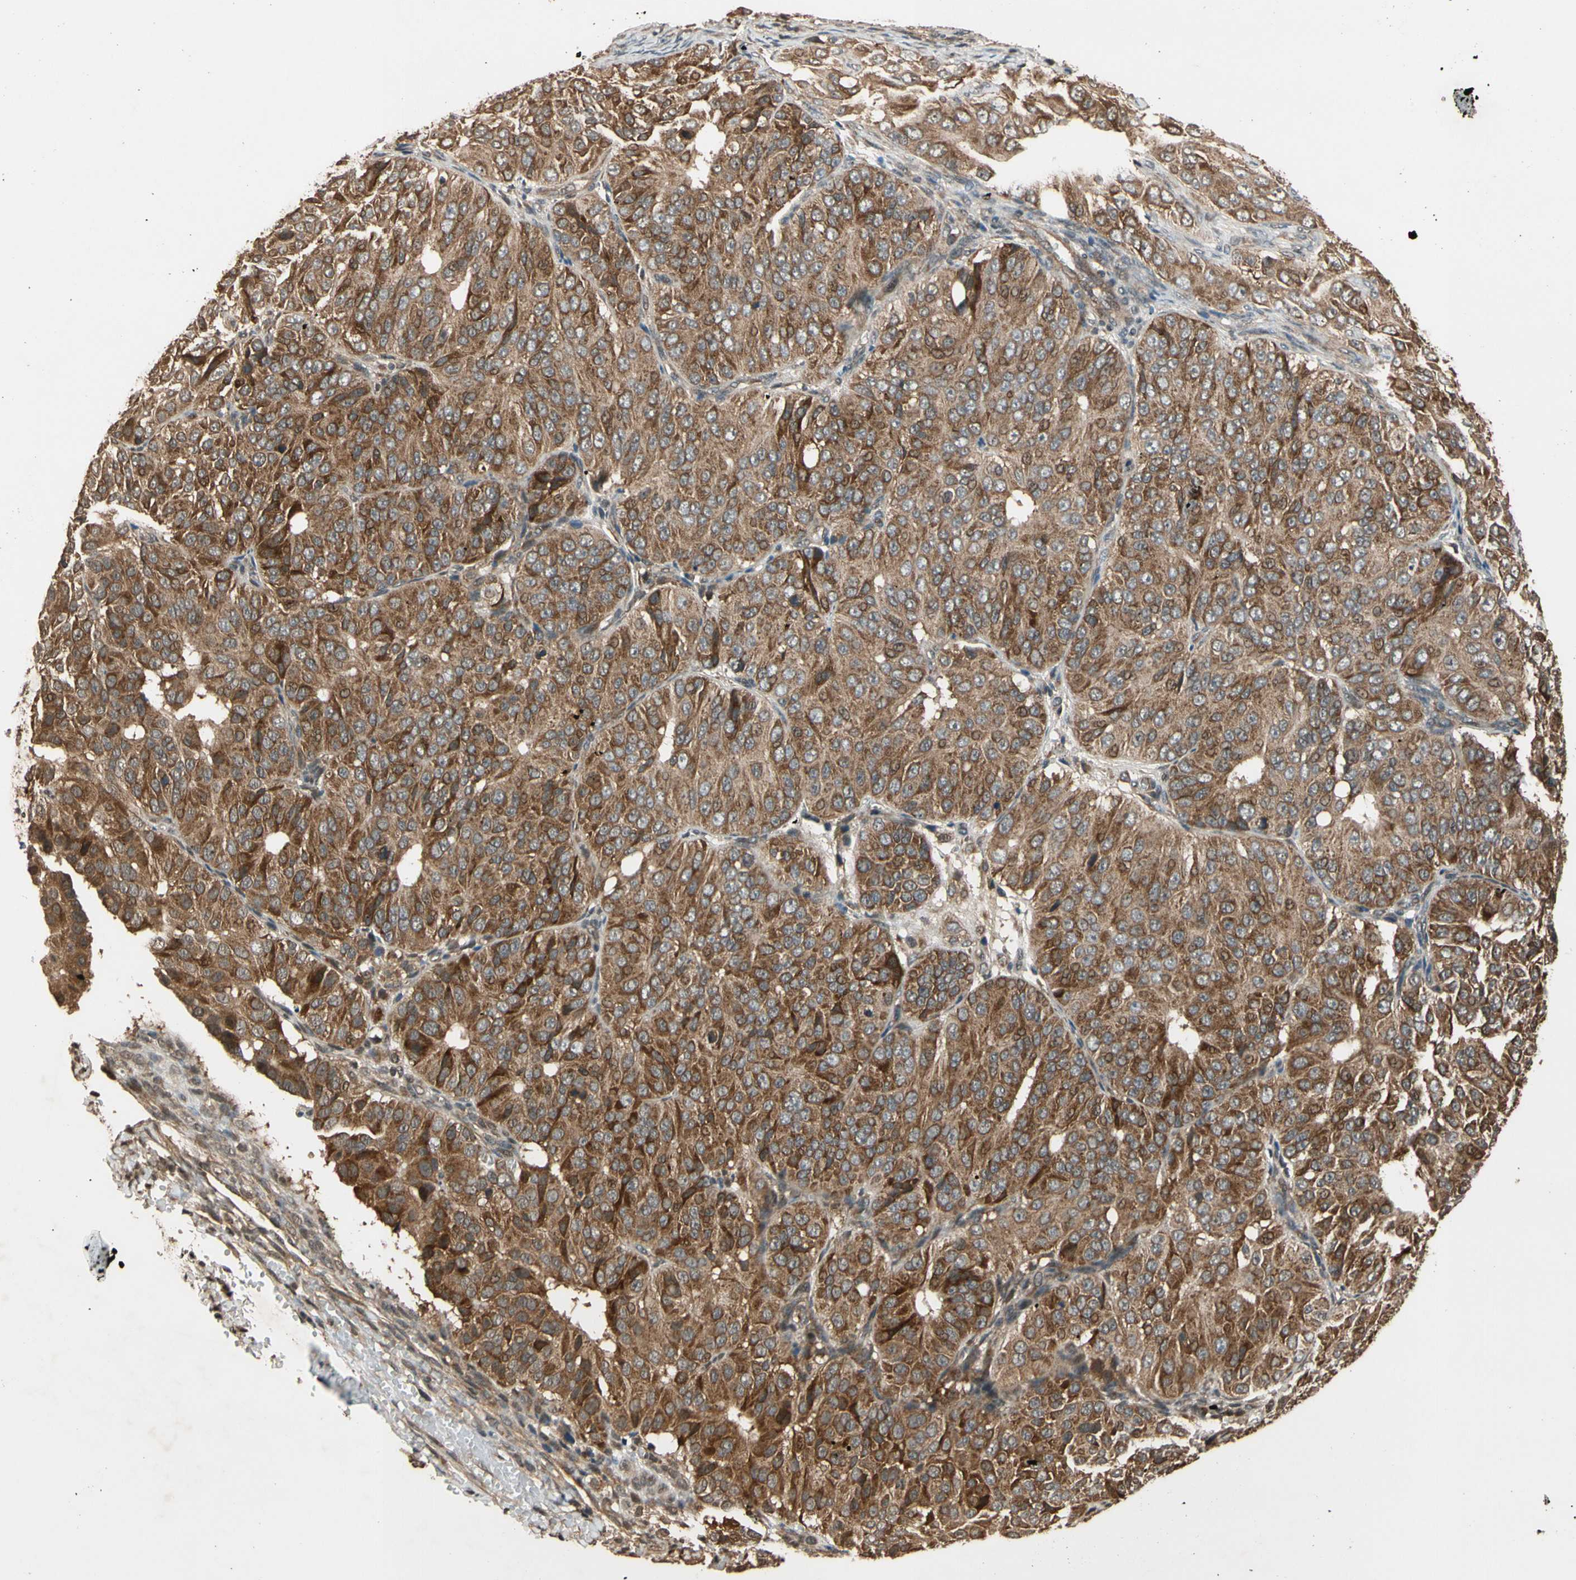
{"staining": {"intensity": "strong", "quantity": ">75%", "location": "cytoplasmic/membranous"}, "tissue": "ovarian cancer", "cell_type": "Tumor cells", "image_type": "cancer", "snomed": [{"axis": "morphology", "description": "Carcinoma, endometroid"}, {"axis": "topography", "description": "Ovary"}], "caption": "Brown immunohistochemical staining in ovarian endometroid carcinoma exhibits strong cytoplasmic/membranous expression in approximately >75% of tumor cells.", "gene": "TMEM230", "patient": {"sex": "female", "age": 51}}